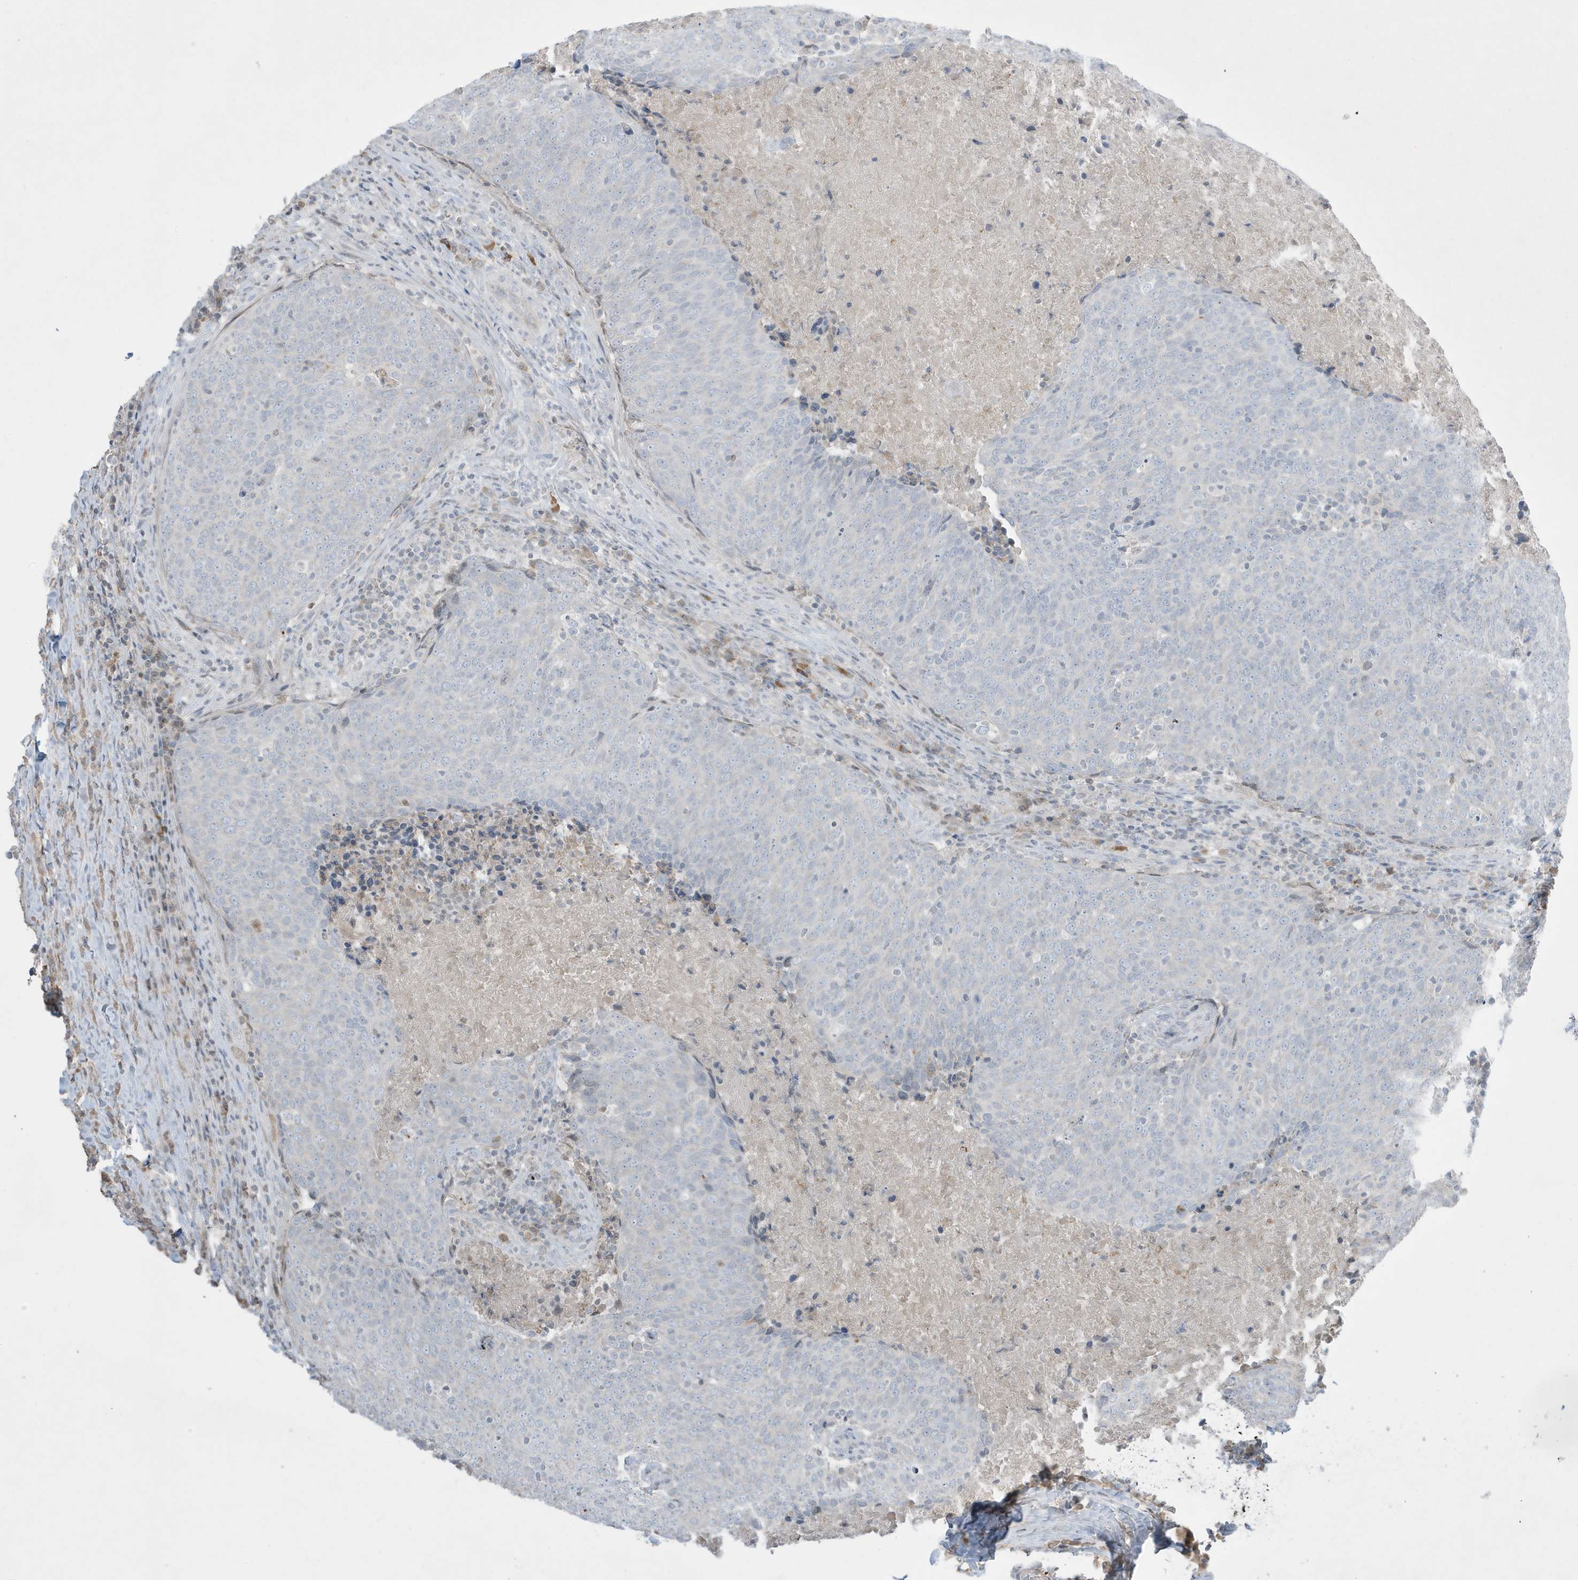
{"staining": {"intensity": "negative", "quantity": "none", "location": "none"}, "tissue": "head and neck cancer", "cell_type": "Tumor cells", "image_type": "cancer", "snomed": [{"axis": "morphology", "description": "Squamous cell carcinoma, NOS"}, {"axis": "morphology", "description": "Squamous cell carcinoma, metastatic, NOS"}, {"axis": "topography", "description": "Lymph node"}, {"axis": "topography", "description": "Head-Neck"}], "caption": "A photomicrograph of human metastatic squamous cell carcinoma (head and neck) is negative for staining in tumor cells.", "gene": "FNDC1", "patient": {"sex": "male", "age": 62}}